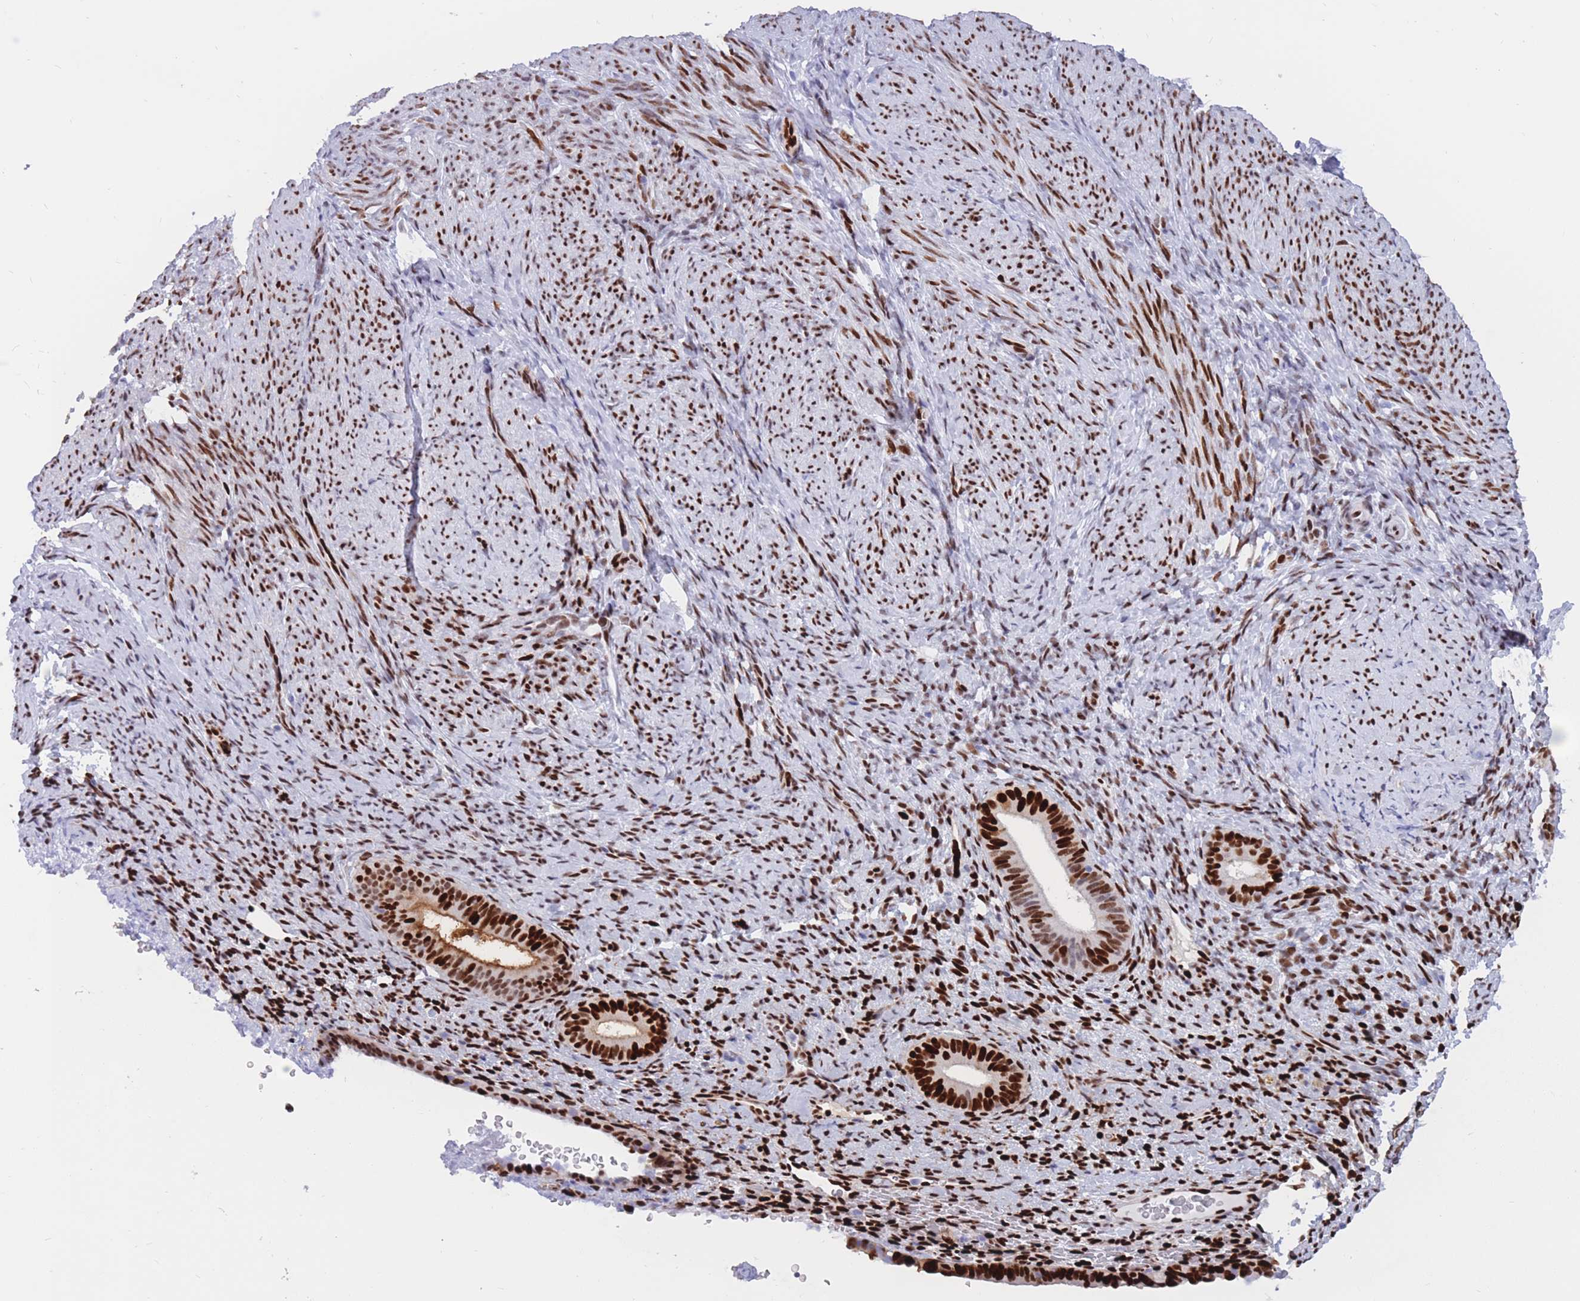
{"staining": {"intensity": "strong", "quantity": ">75%", "location": "nuclear"}, "tissue": "endometrium", "cell_type": "Cells in endometrial stroma", "image_type": "normal", "snomed": [{"axis": "morphology", "description": "Normal tissue, NOS"}, {"axis": "topography", "description": "Endometrium"}], "caption": "Protein staining reveals strong nuclear positivity in about >75% of cells in endometrial stroma in normal endometrium.", "gene": "NASP", "patient": {"sex": "female", "age": 65}}